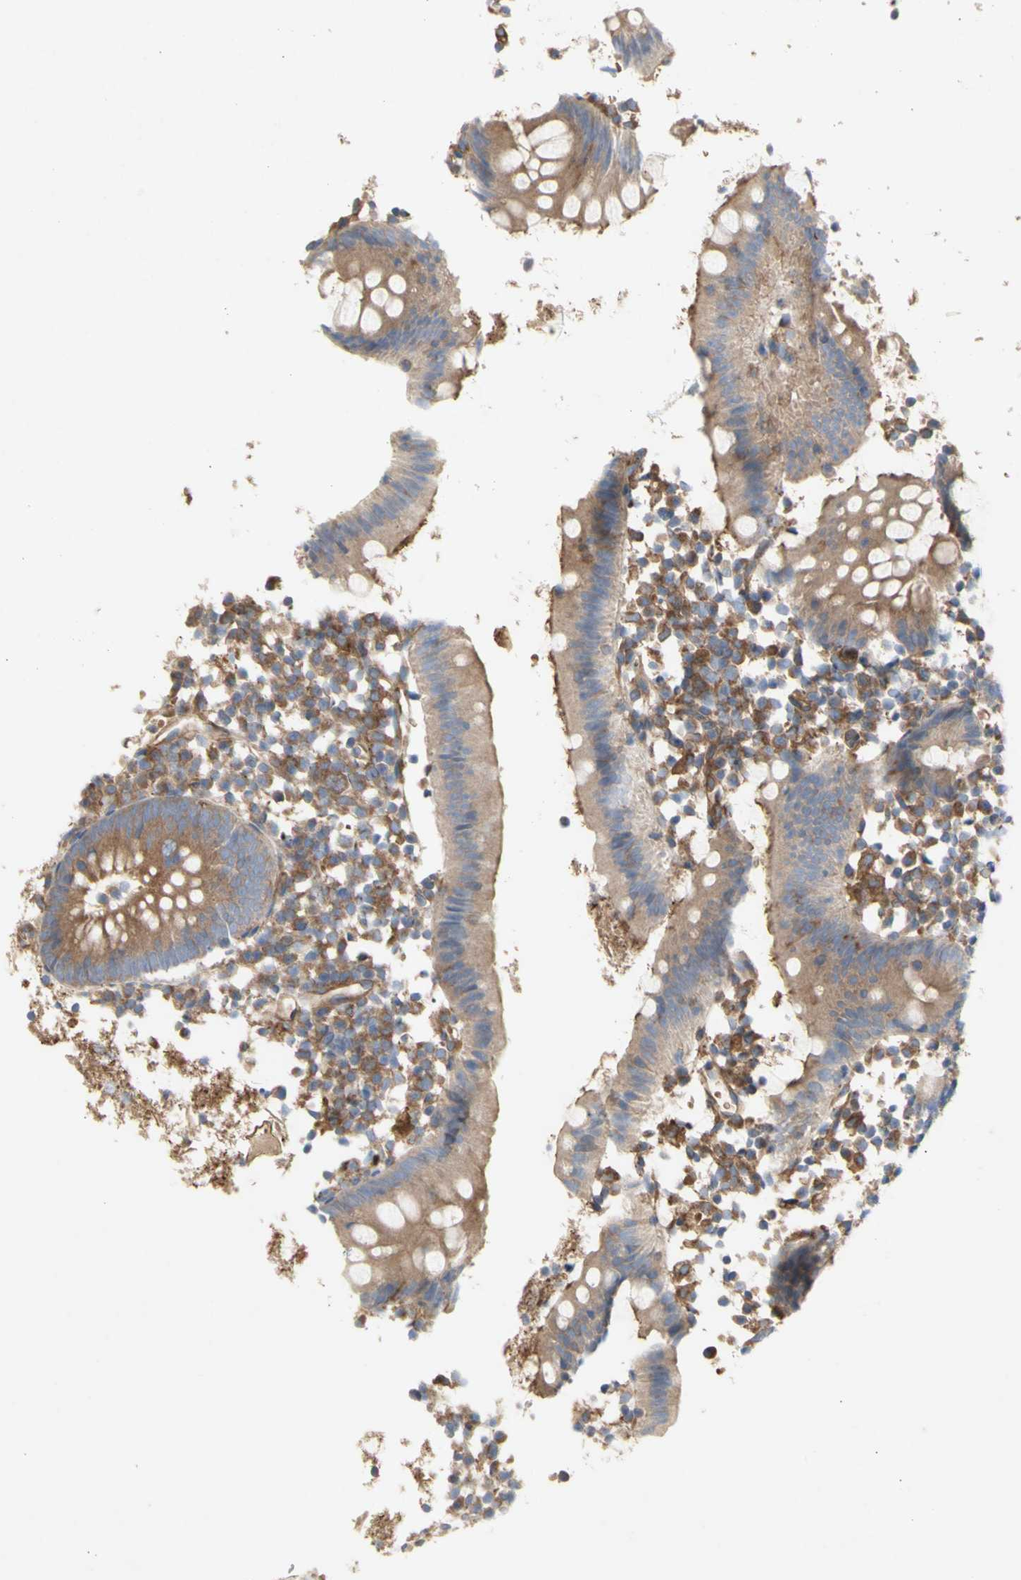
{"staining": {"intensity": "weak", "quantity": ">75%", "location": "cytoplasmic/membranous"}, "tissue": "appendix", "cell_type": "Glandular cells", "image_type": "normal", "snomed": [{"axis": "morphology", "description": "Normal tissue, NOS"}, {"axis": "topography", "description": "Appendix"}], "caption": "This photomicrograph shows unremarkable appendix stained with immunohistochemistry (IHC) to label a protein in brown. The cytoplasmic/membranous of glandular cells show weak positivity for the protein. Nuclei are counter-stained blue.", "gene": "KLC1", "patient": {"sex": "female", "age": 20}}